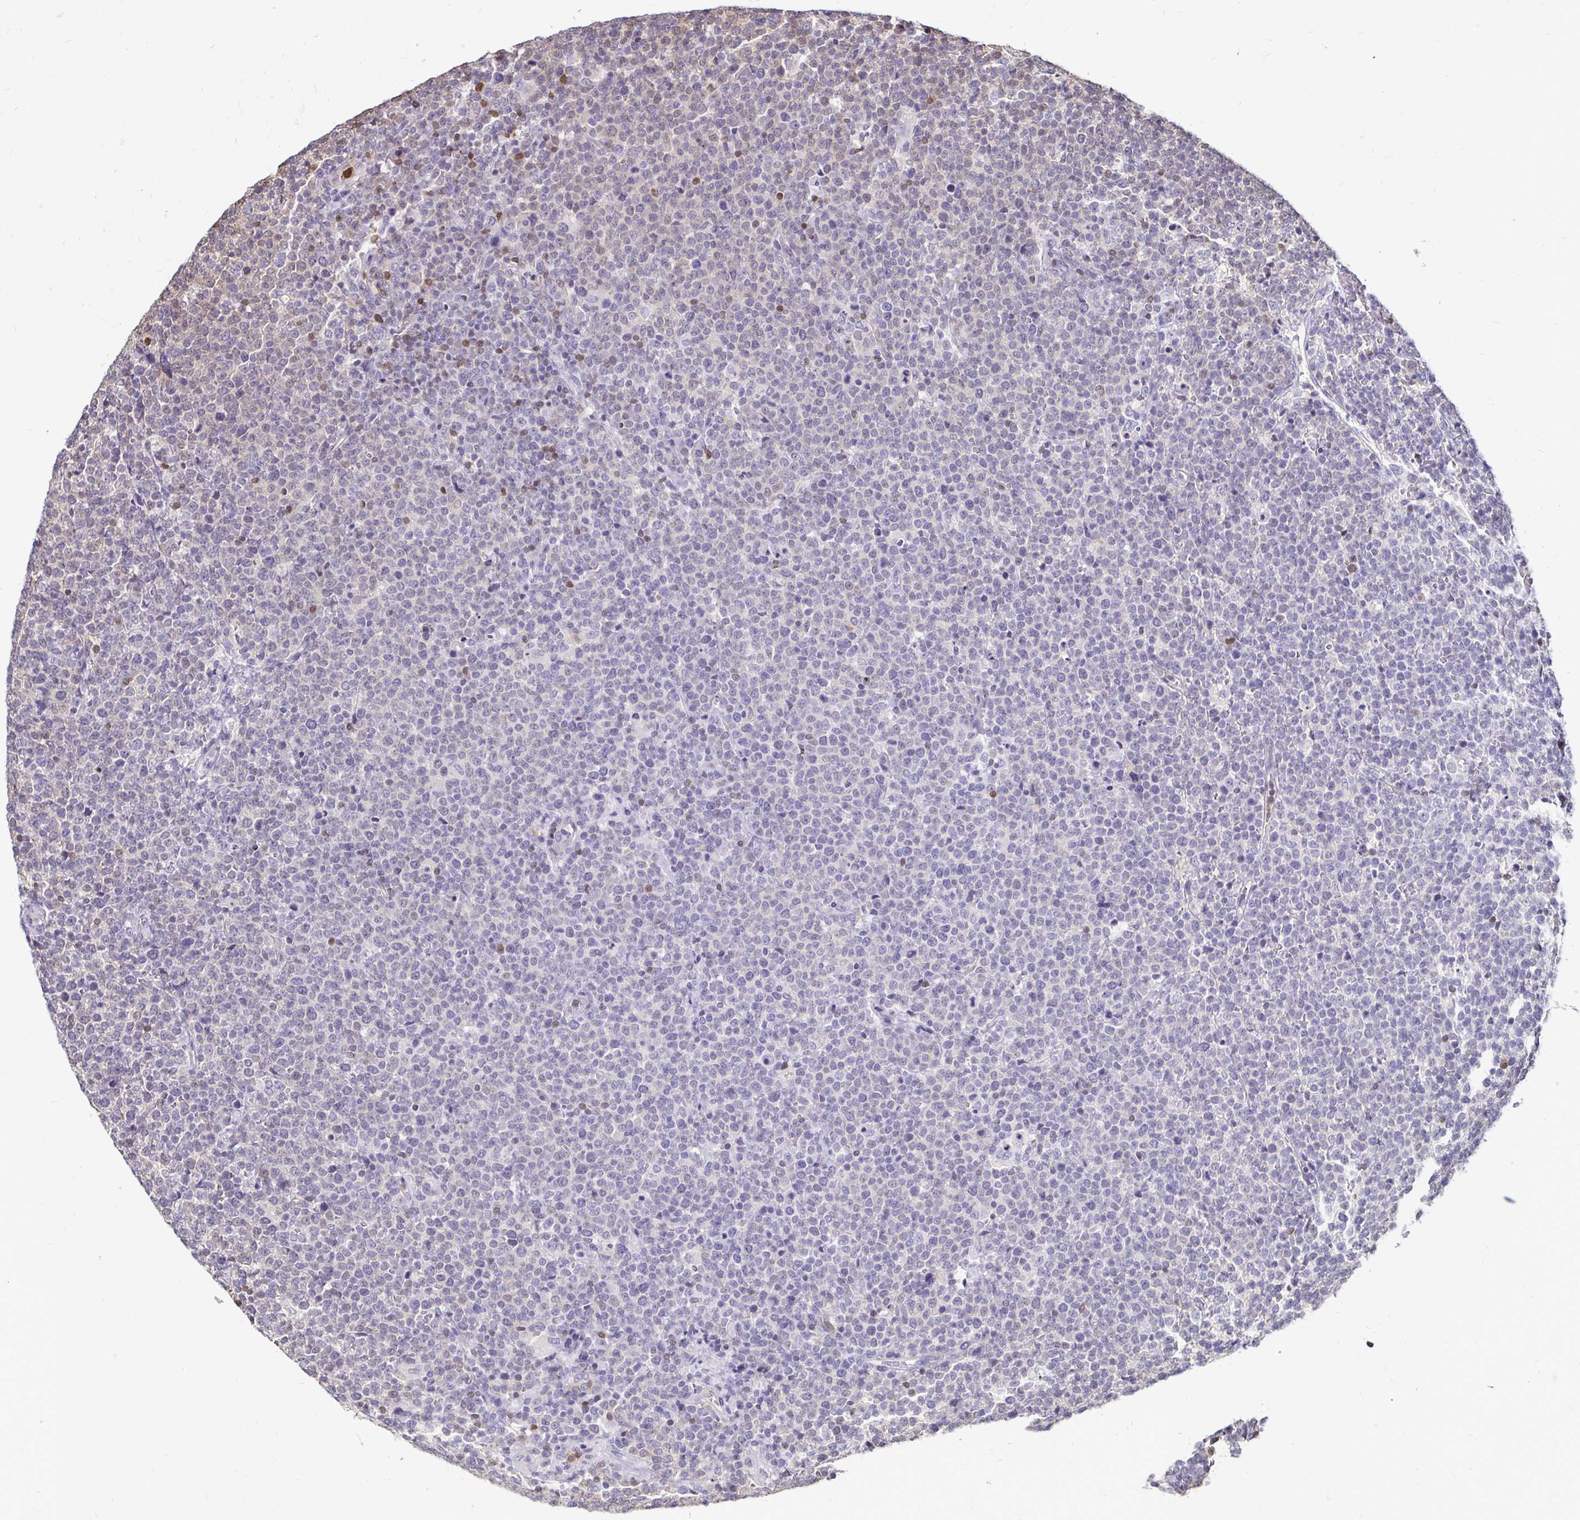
{"staining": {"intensity": "negative", "quantity": "none", "location": "none"}, "tissue": "lymphoma", "cell_type": "Tumor cells", "image_type": "cancer", "snomed": [{"axis": "morphology", "description": "Malignant lymphoma, non-Hodgkin's type, High grade"}, {"axis": "topography", "description": "Lymph node"}], "caption": "There is no significant staining in tumor cells of lymphoma. (Immunohistochemistry (ihc), brightfield microscopy, high magnification).", "gene": "ZFP1", "patient": {"sex": "male", "age": 61}}